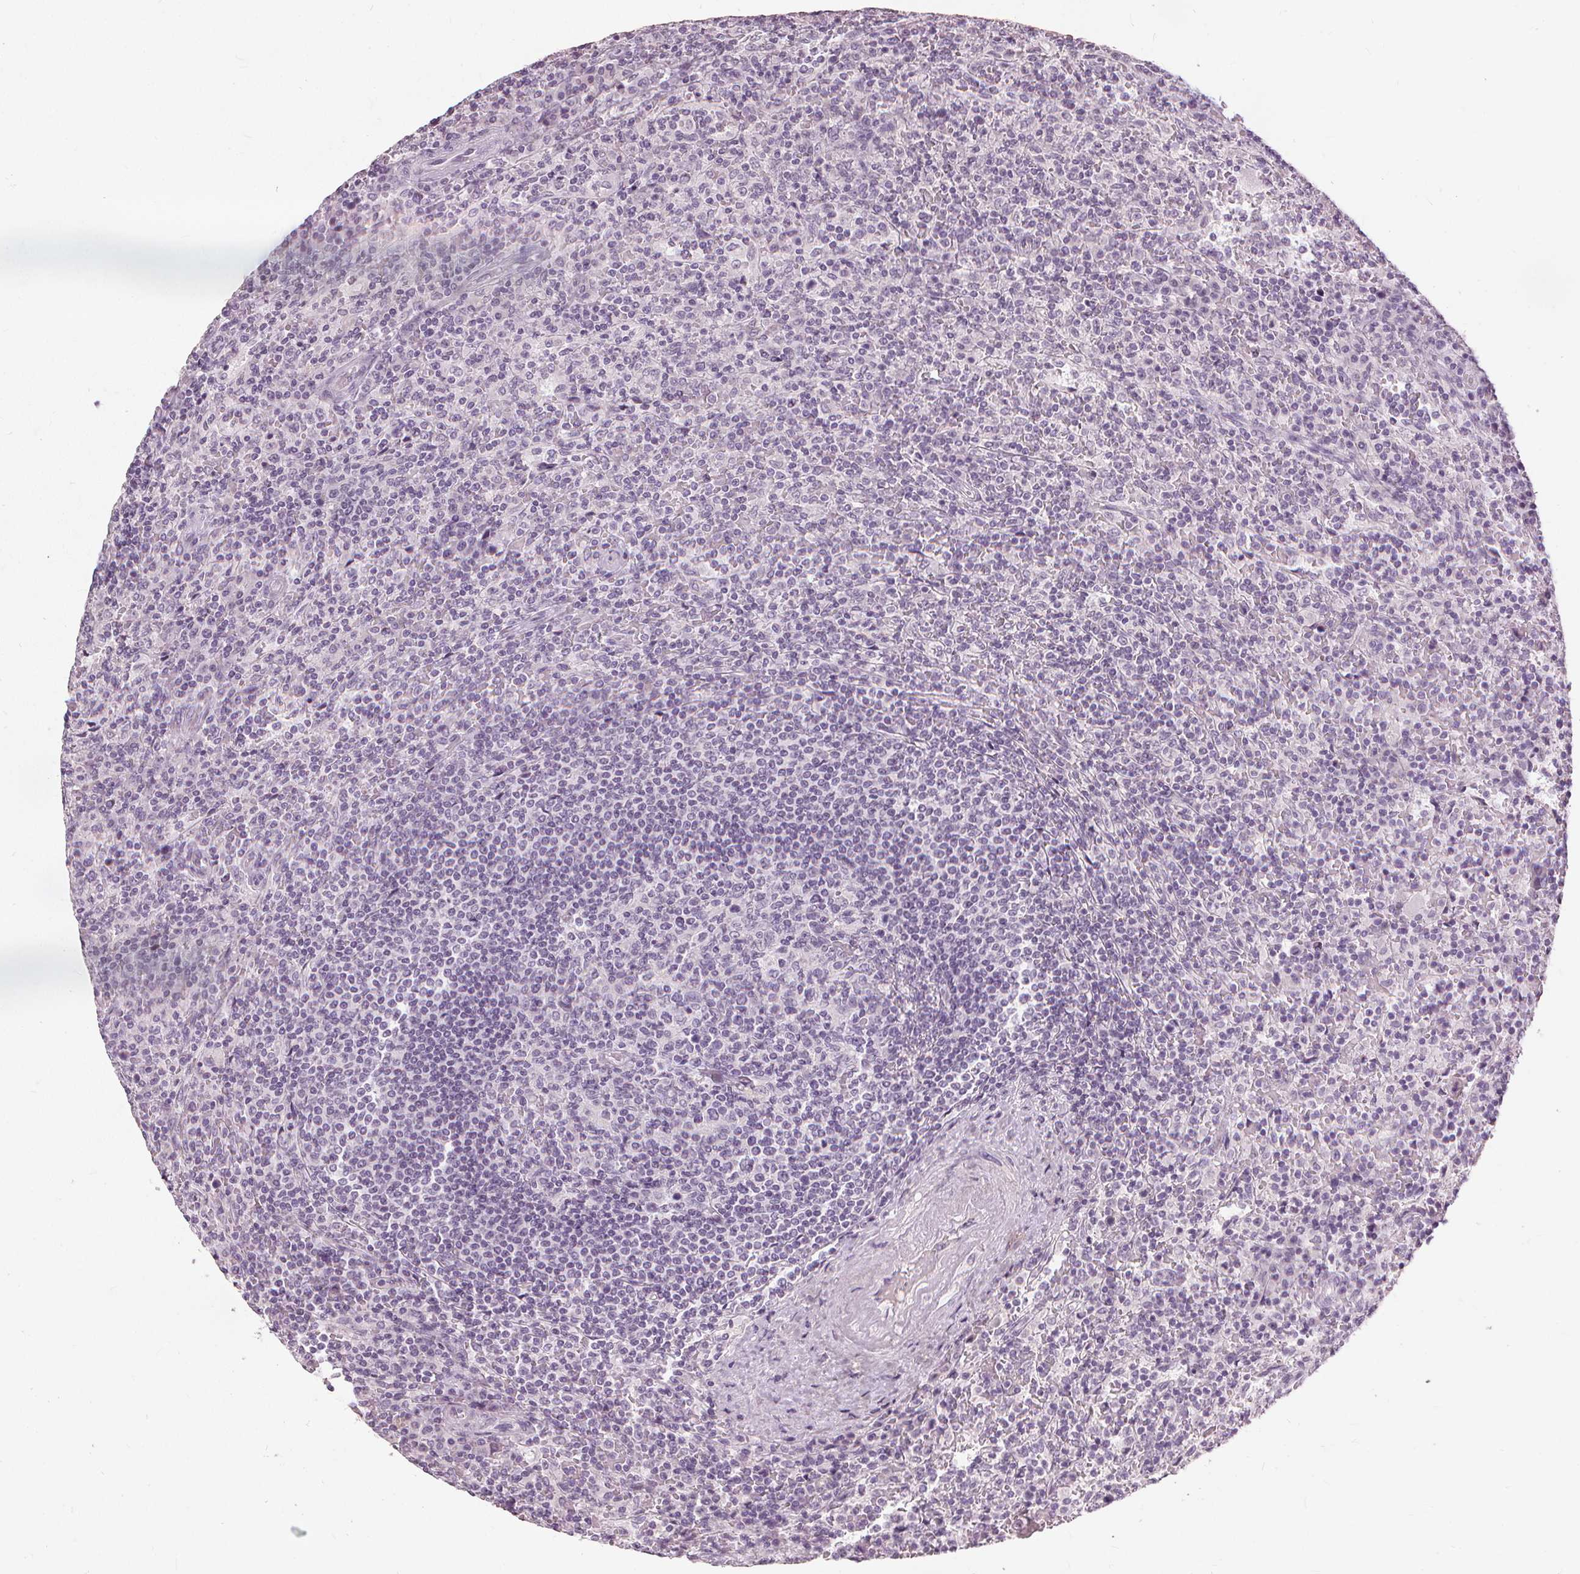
{"staining": {"intensity": "negative", "quantity": "none", "location": "none"}, "tissue": "lymphoma", "cell_type": "Tumor cells", "image_type": "cancer", "snomed": [{"axis": "morphology", "description": "Malignant lymphoma, non-Hodgkin's type, Low grade"}, {"axis": "topography", "description": "Spleen"}], "caption": "This is an immunohistochemistry histopathology image of human lymphoma. There is no positivity in tumor cells.", "gene": "SFTPD", "patient": {"sex": "male", "age": 62}}